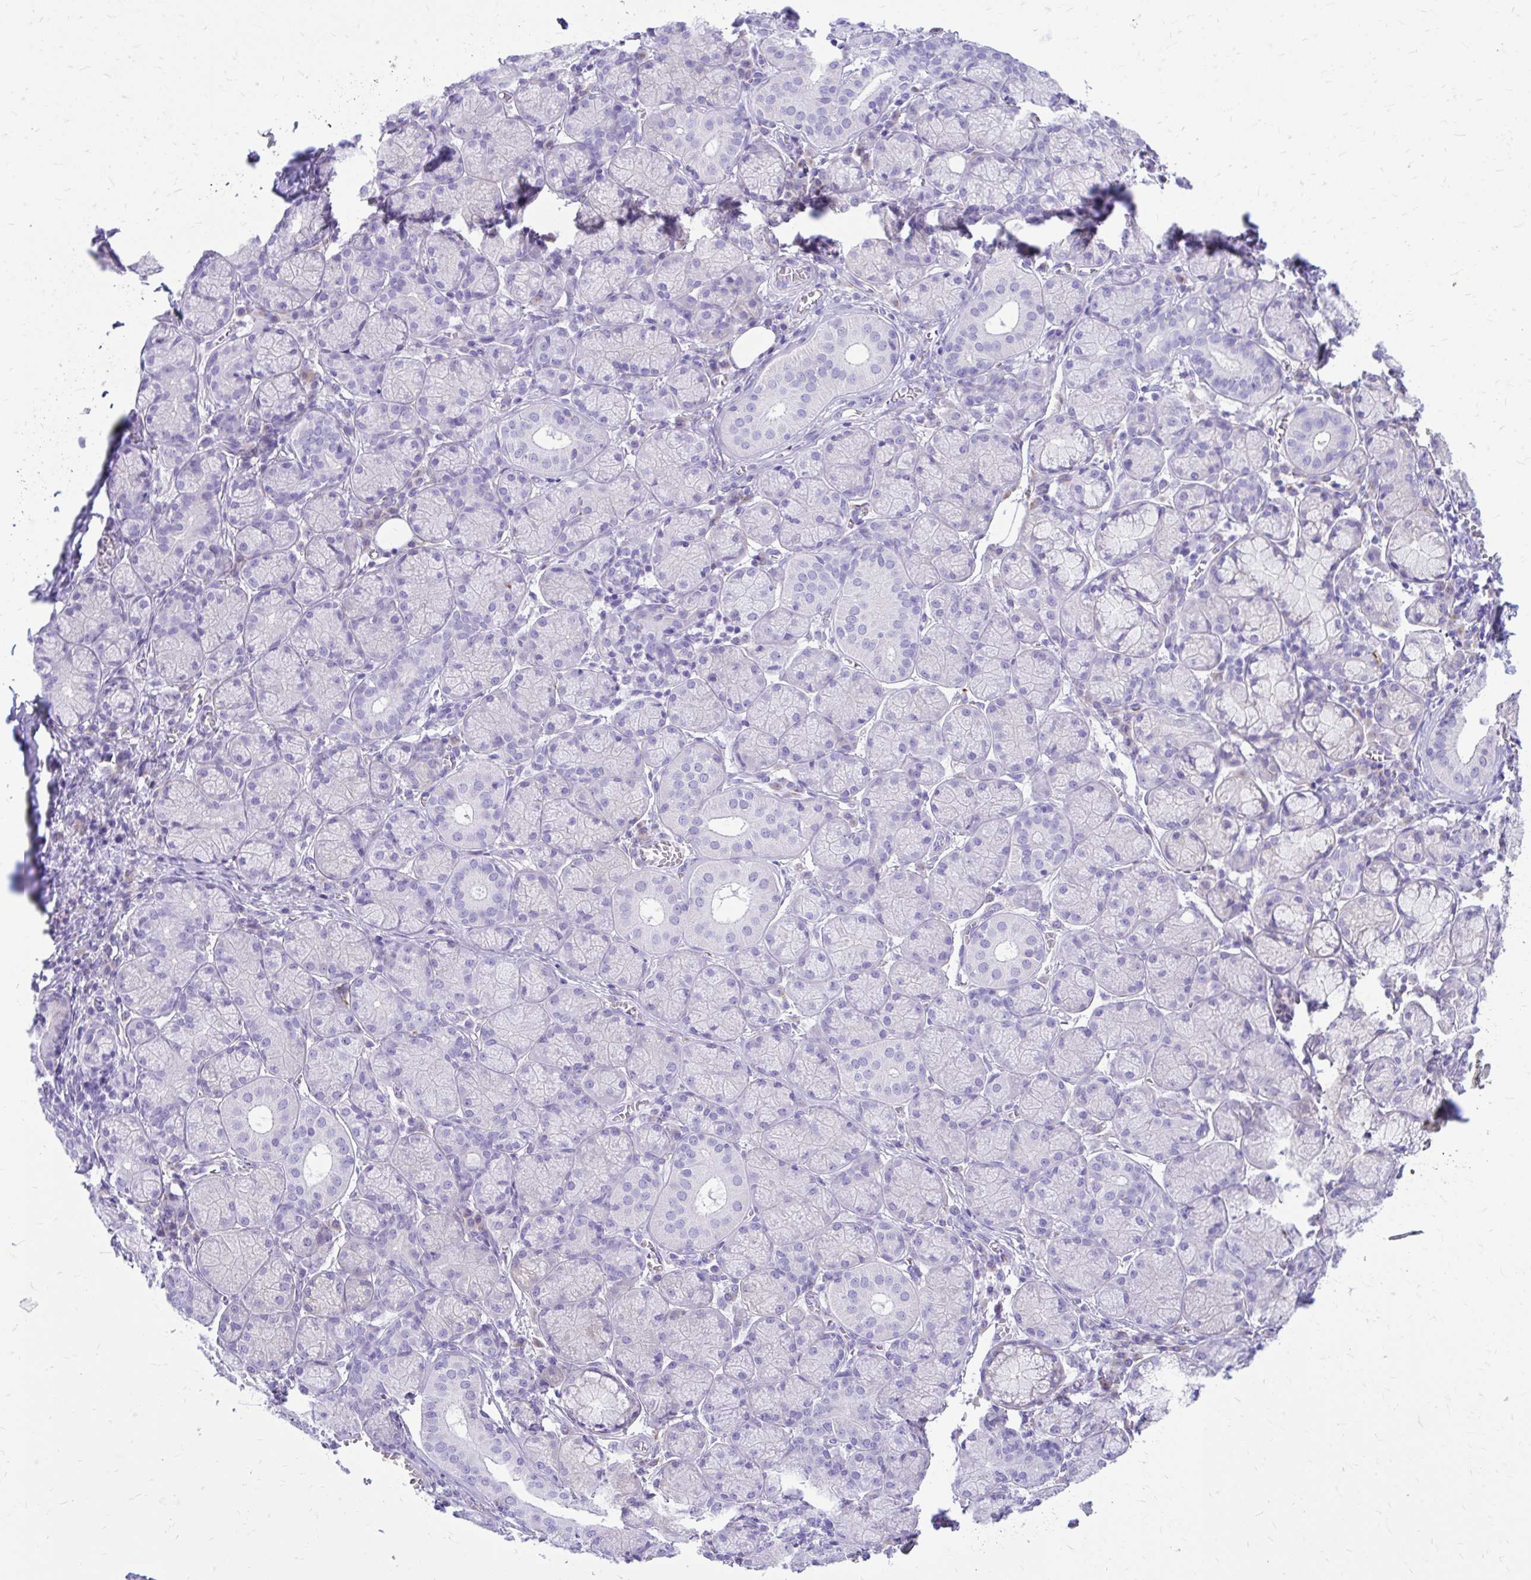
{"staining": {"intensity": "negative", "quantity": "none", "location": "none"}, "tissue": "salivary gland", "cell_type": "Glandular cells", "image_type": "normal", "snomed": [{"axis": "morphology", "description": "Normal tissue, NOS"}, {"axis": "topography", "description": "Salivary gland"}], "caption": "DAB (3,3'-diaminobenzidine) immunohistochemical staining of unremarkable human salivary gland reveals no significant positivity in glandular cells.", "gene": "ZNF699", "patient": {"sex": "female", "age": 24}}